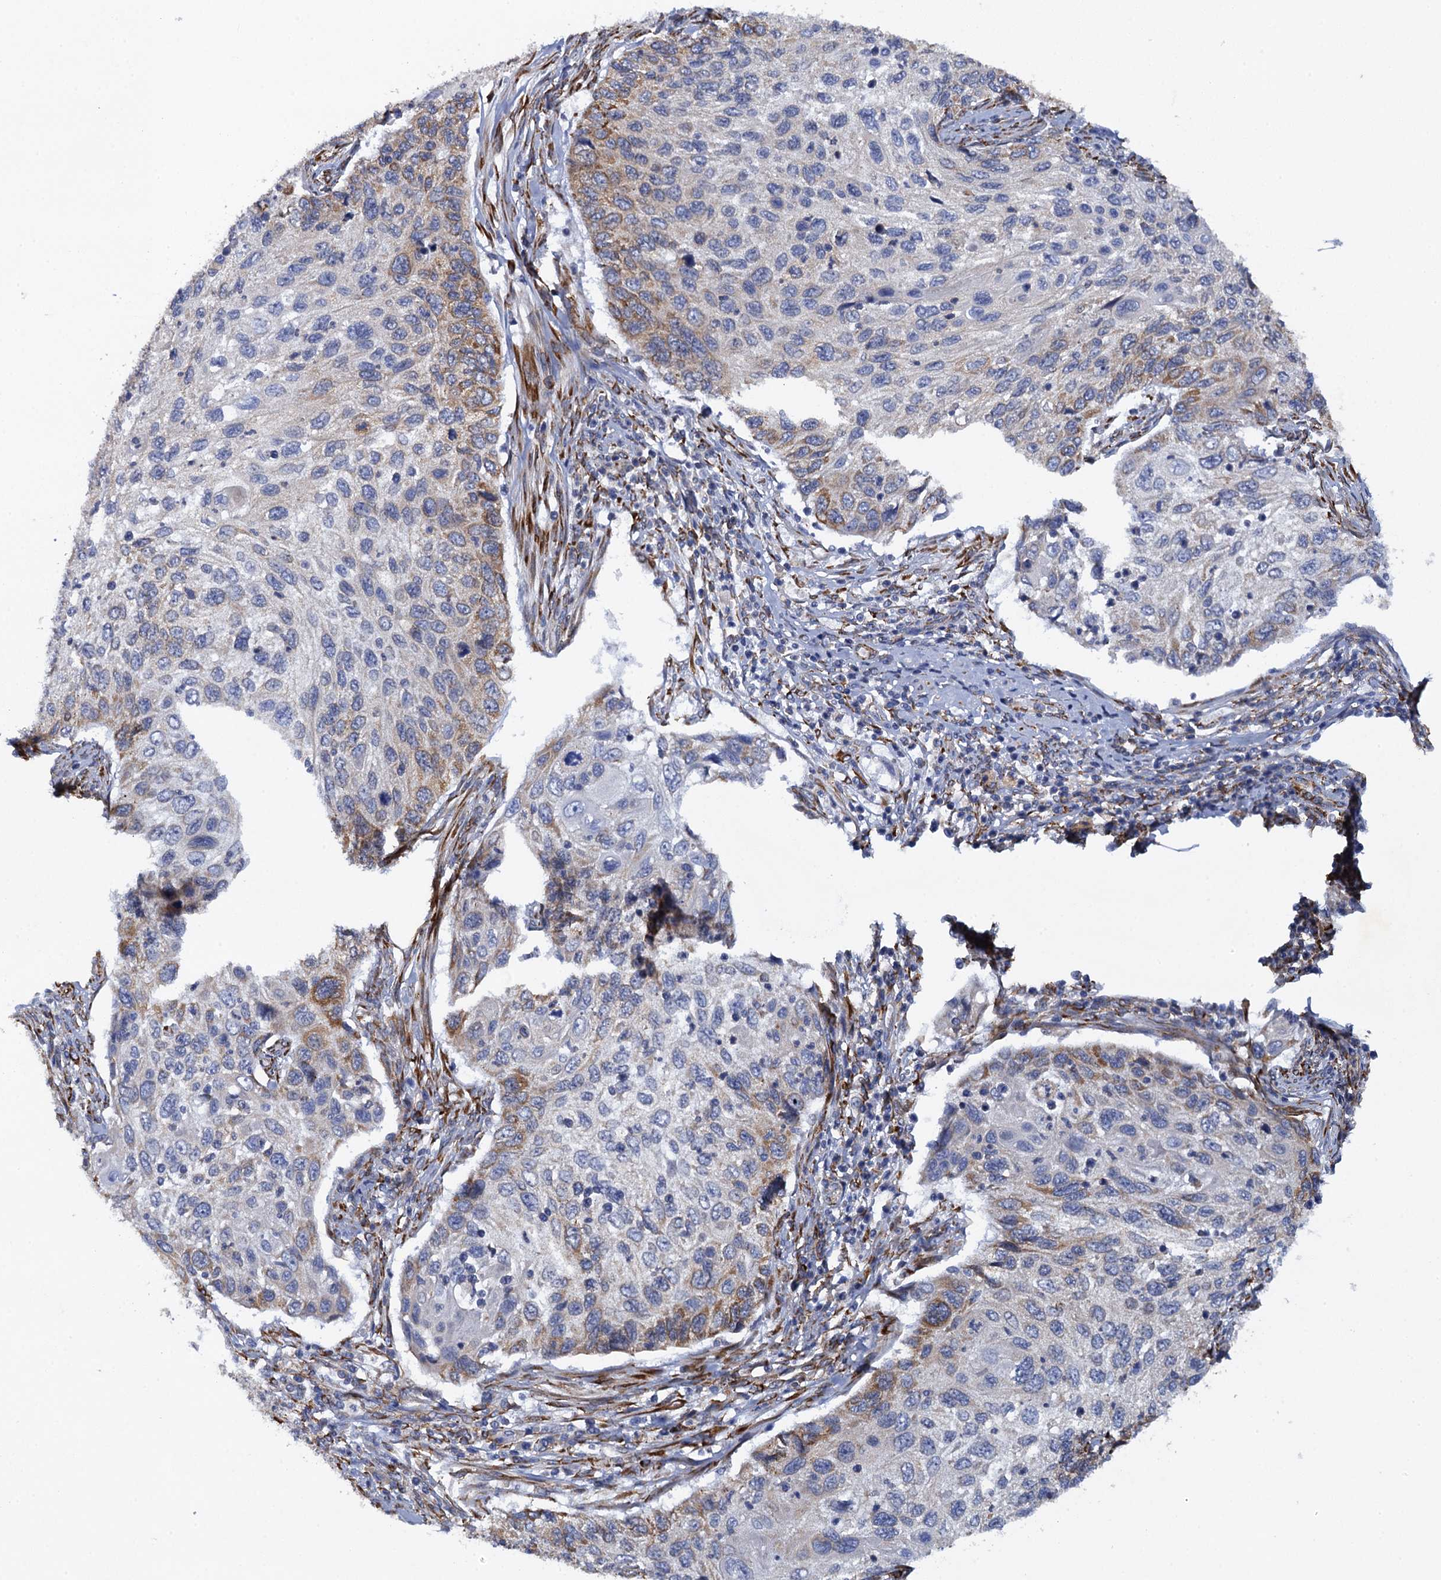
{"staining": {"intensity": "moderate", "quantity": "<25%", "location": "cytoplasmic/membranous"}, "tissue": "cervical cancer", "cell_type": "Tumor cells", "image_type": "cancer", "snomed": [{"axis": "morphology", "description": "Squamous cell carcinoma, NOS"}, {"axis": "topography", "description": "Cervix"}], "caption": "Cervical squamous cell carcinoma stained for a protein shows moderate cytoplasmic/membranous positivity in tumor cells.", "gene": "POGLUT3", "patient": {"sex": "female", "age": 70}}